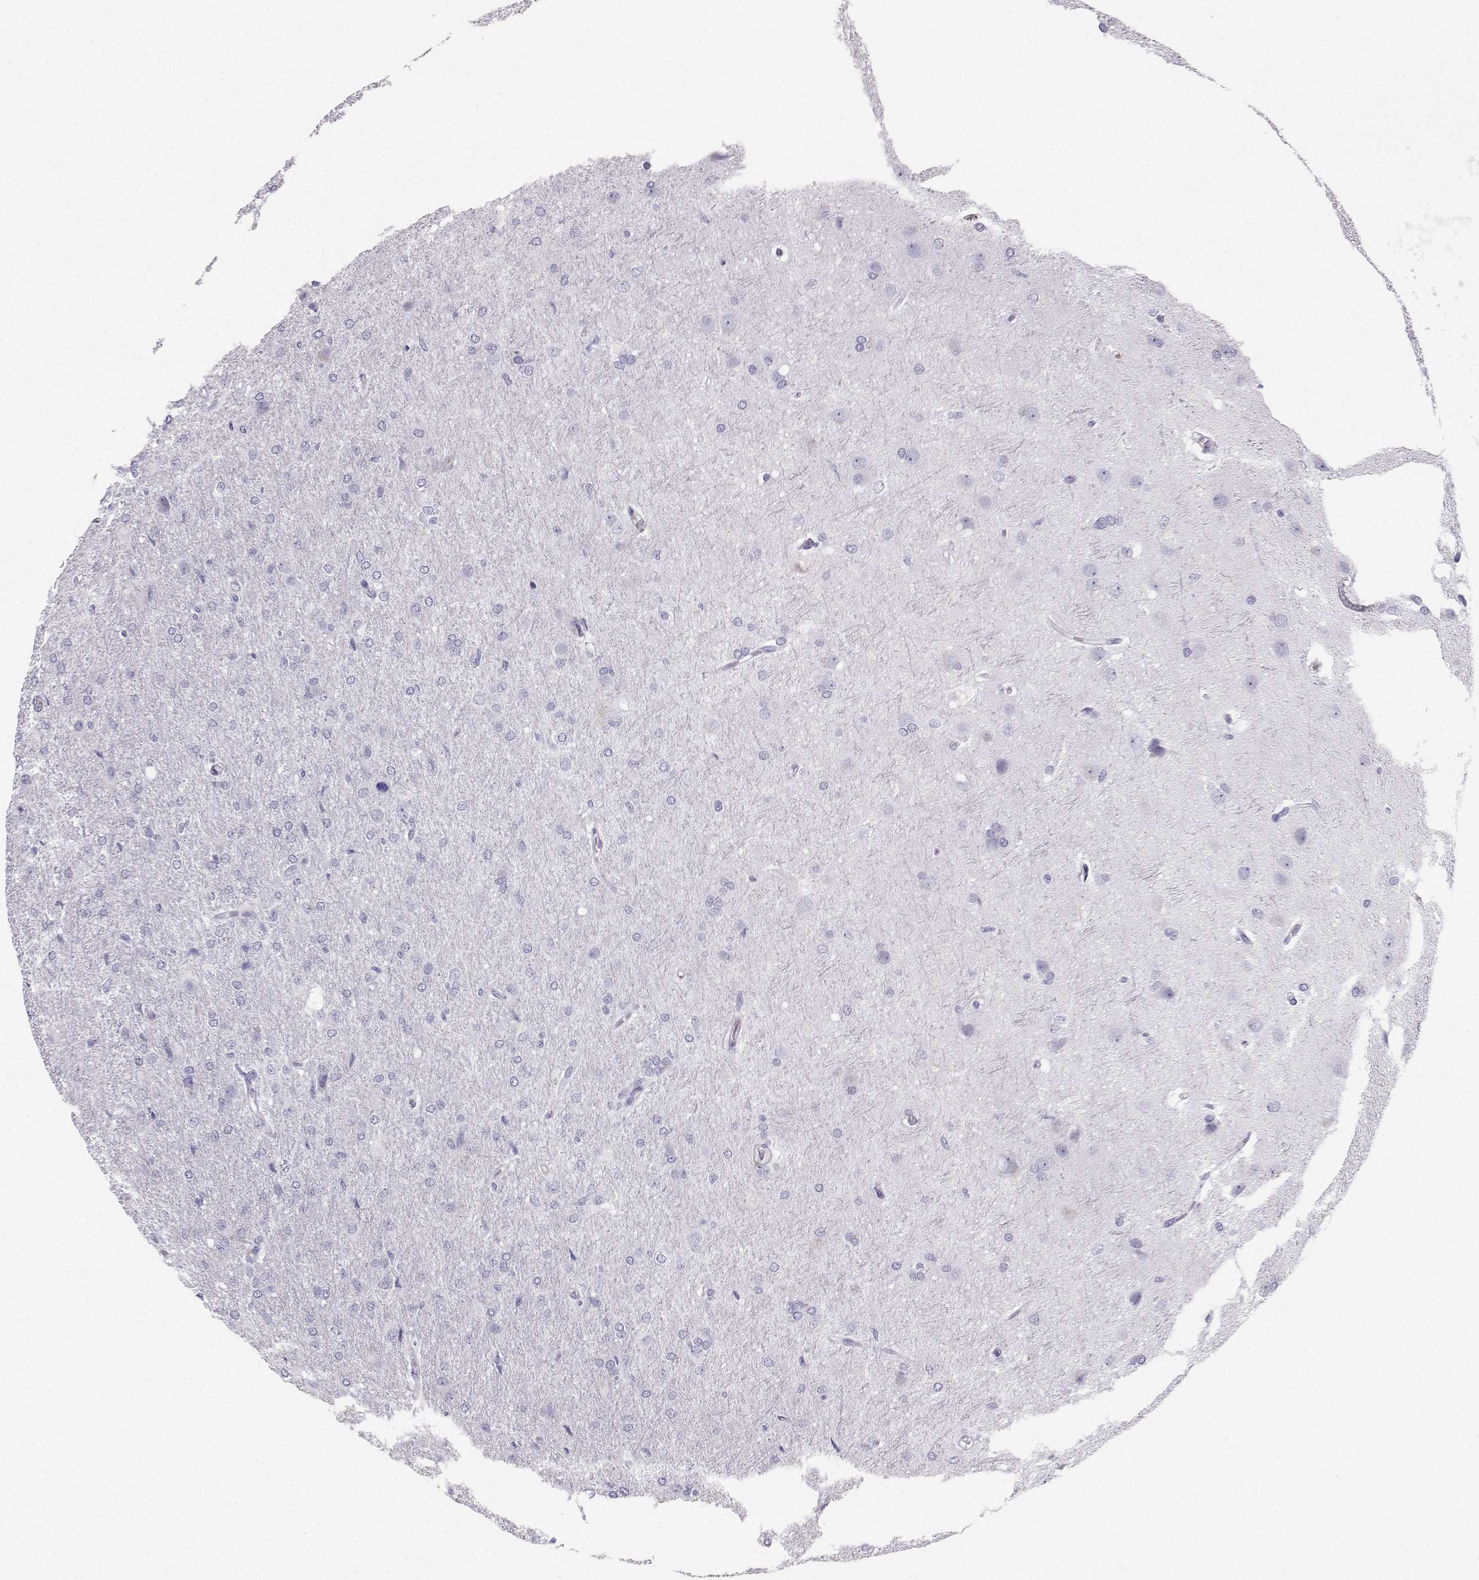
{"staining": {"intensity": "negative", "quantity": "none", "location": "none"}, "tissue": "glioma", "cell_type": "Tumor cells", "image_type": "cancer", "snomed": [{"axis": "morphology", "description": "Glioma, malignant, High grade"}, {"axis": "topography", "description": "Brain"}], "caption": "The micrograph shows no staining of tumor cells in glioma.", "gene": "IQCD", "patient": {"sex": "male", "age": 68}}